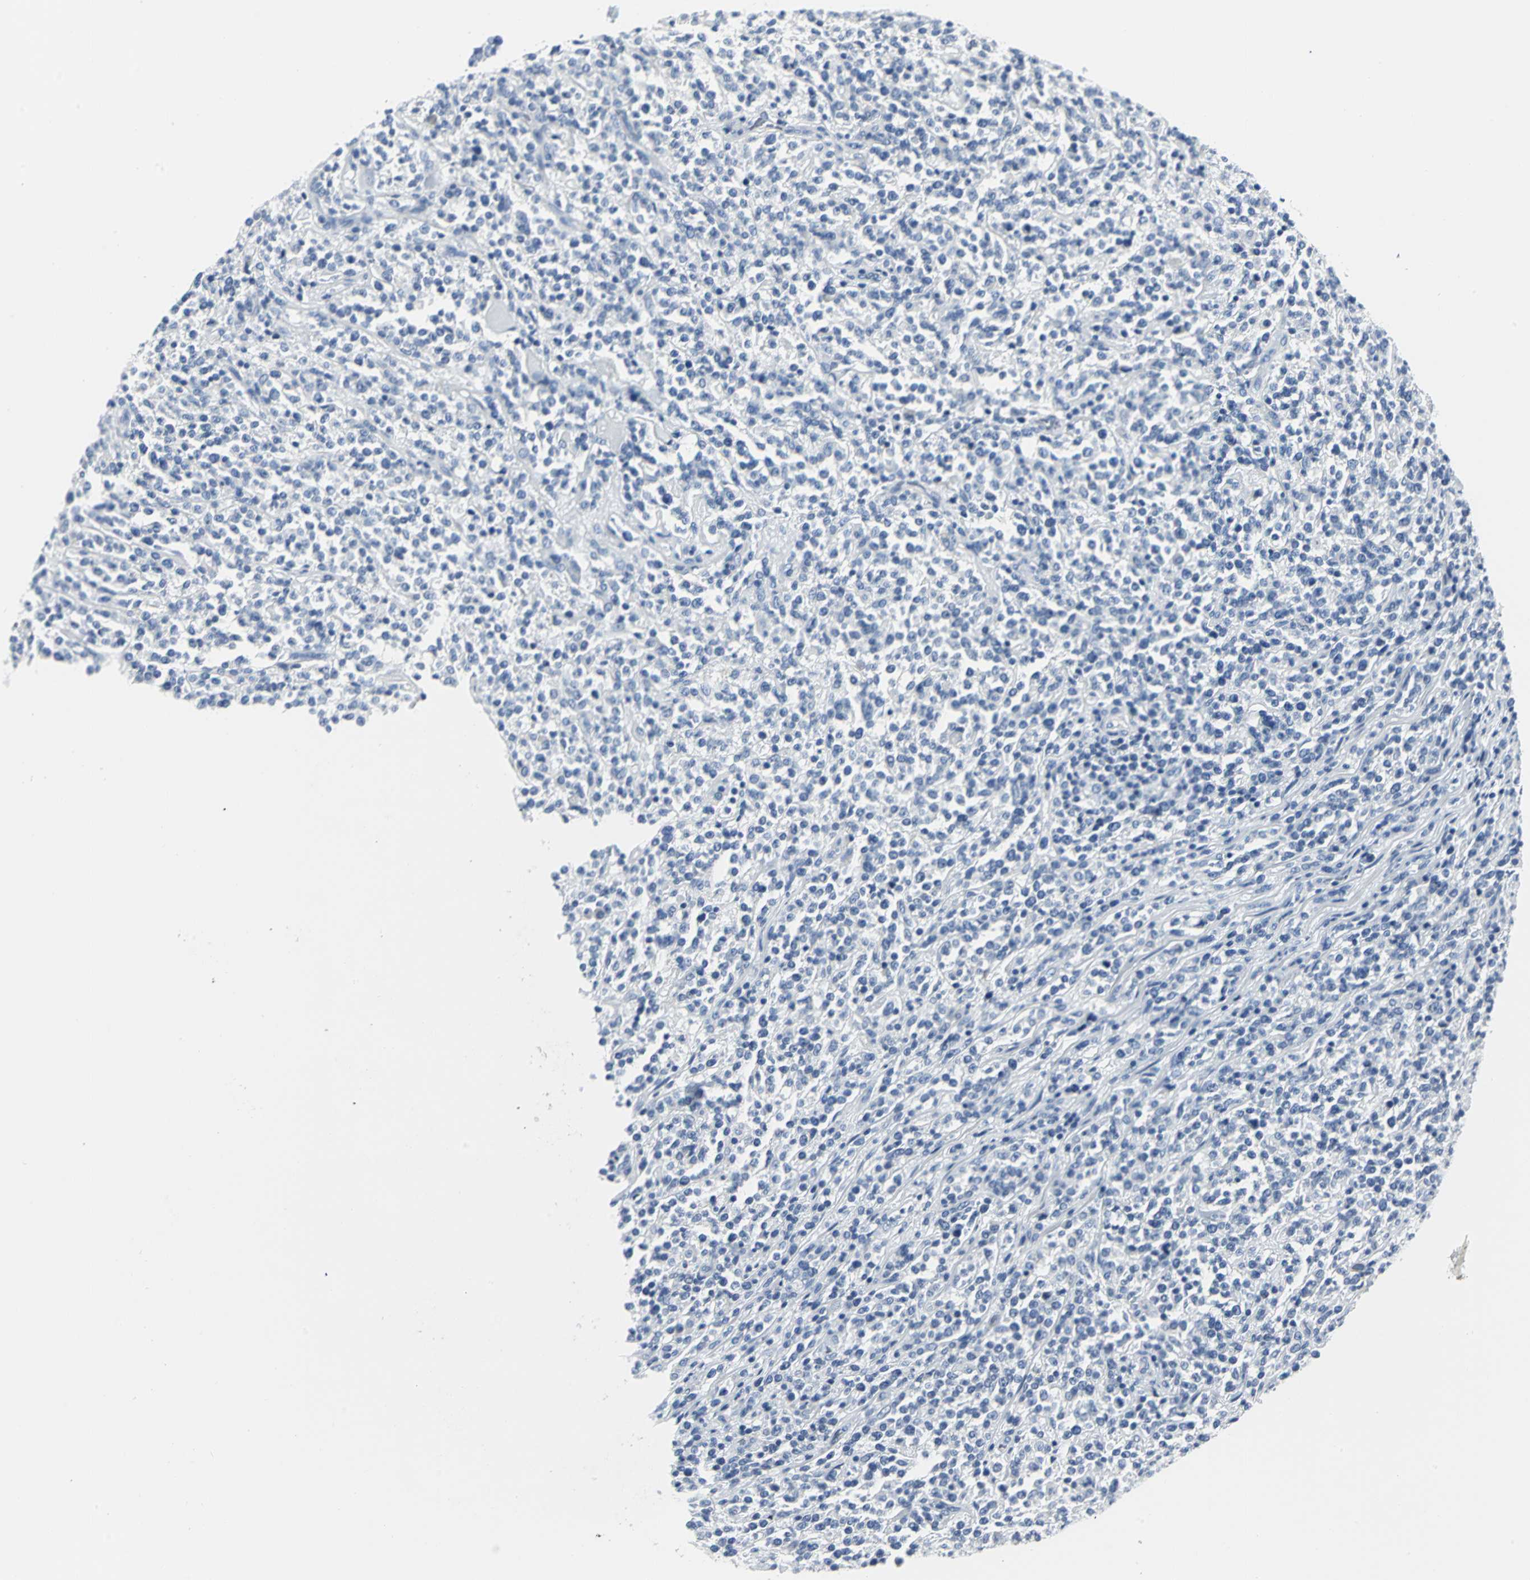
{"staining": {"intensity": "negative", "quantity": "none", "location": "none"}, "tissue": "lymphoma", "cell_type": "Tumor cells", "image_type": "cancer", "snomed": [{"axis": "morphology", "description": "Malignant lymphoma, non-Hodgkin's type, High grade"}, {"axis": "topography", "description": "Soft tissue"}], "caption": "The histopathology image demonstrates no significant expression in tumor cells of high-grade malignant lymphoma, non-Hodgkin's type.", "gene": "RIPOR1", "patient": {"sex": "male", "age": 18}}